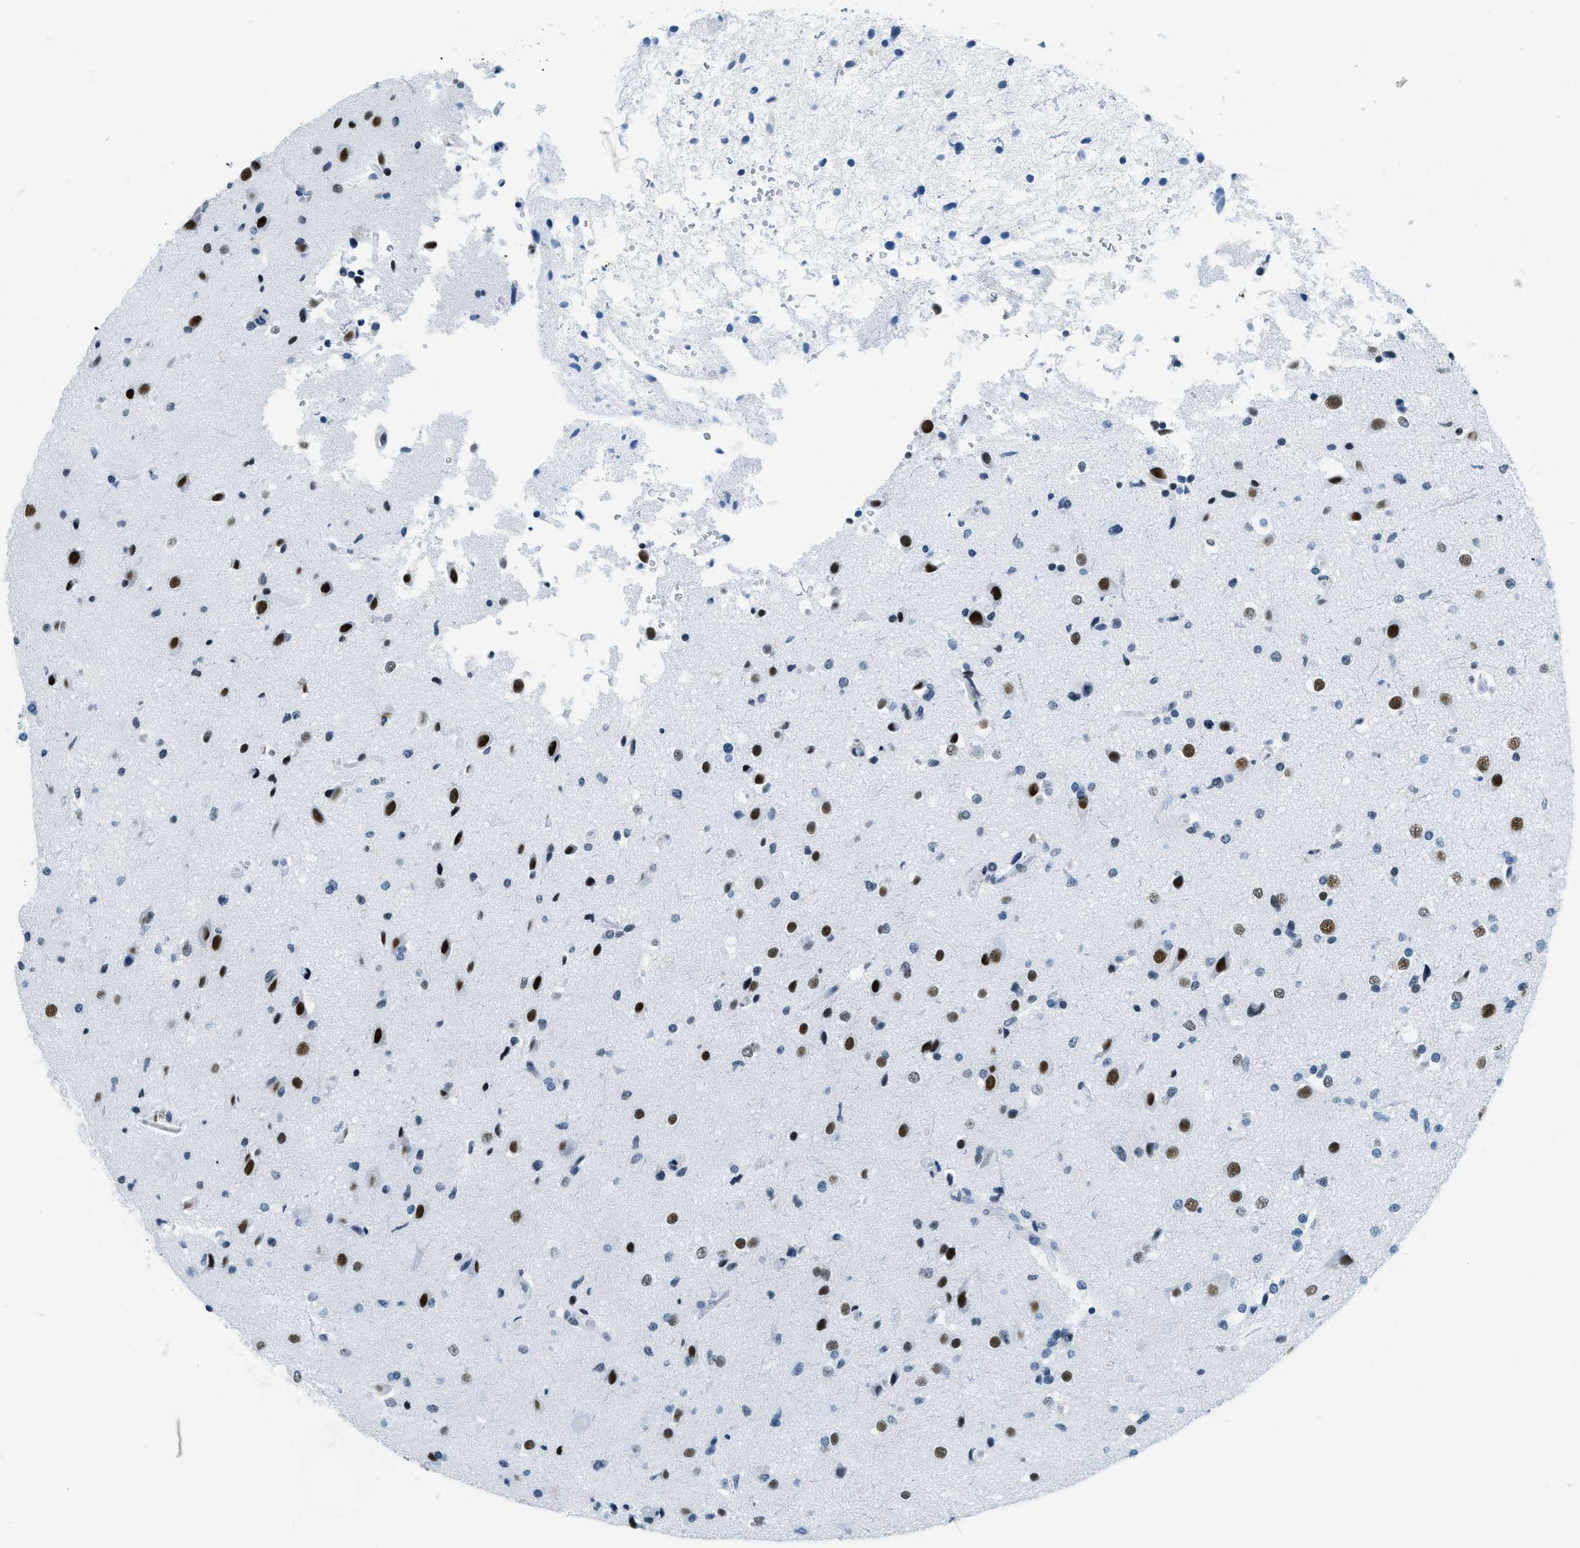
{"staining": {"intensity": "moderate", "quantity": "25%-75%", "location": "nuclear"}, "tissue": "glioma", "cell_type": "Tumor cells", "image_type": "cancer", "snomed": [{"axis": "morphology", "description": "Glioma, malignant, High grade"}, {"axis": "topography", "description": "Brain"}], "caption": "Immunohistochemical staining of human glioma shows medium levels of moderate nuclear expression in about 25%-75% of tumor cells. The protein is shown in brown color, while the nuclei are stained blue.", "gene": "PLA2G2A", "patient": {"sex": "male", "age": 33}}